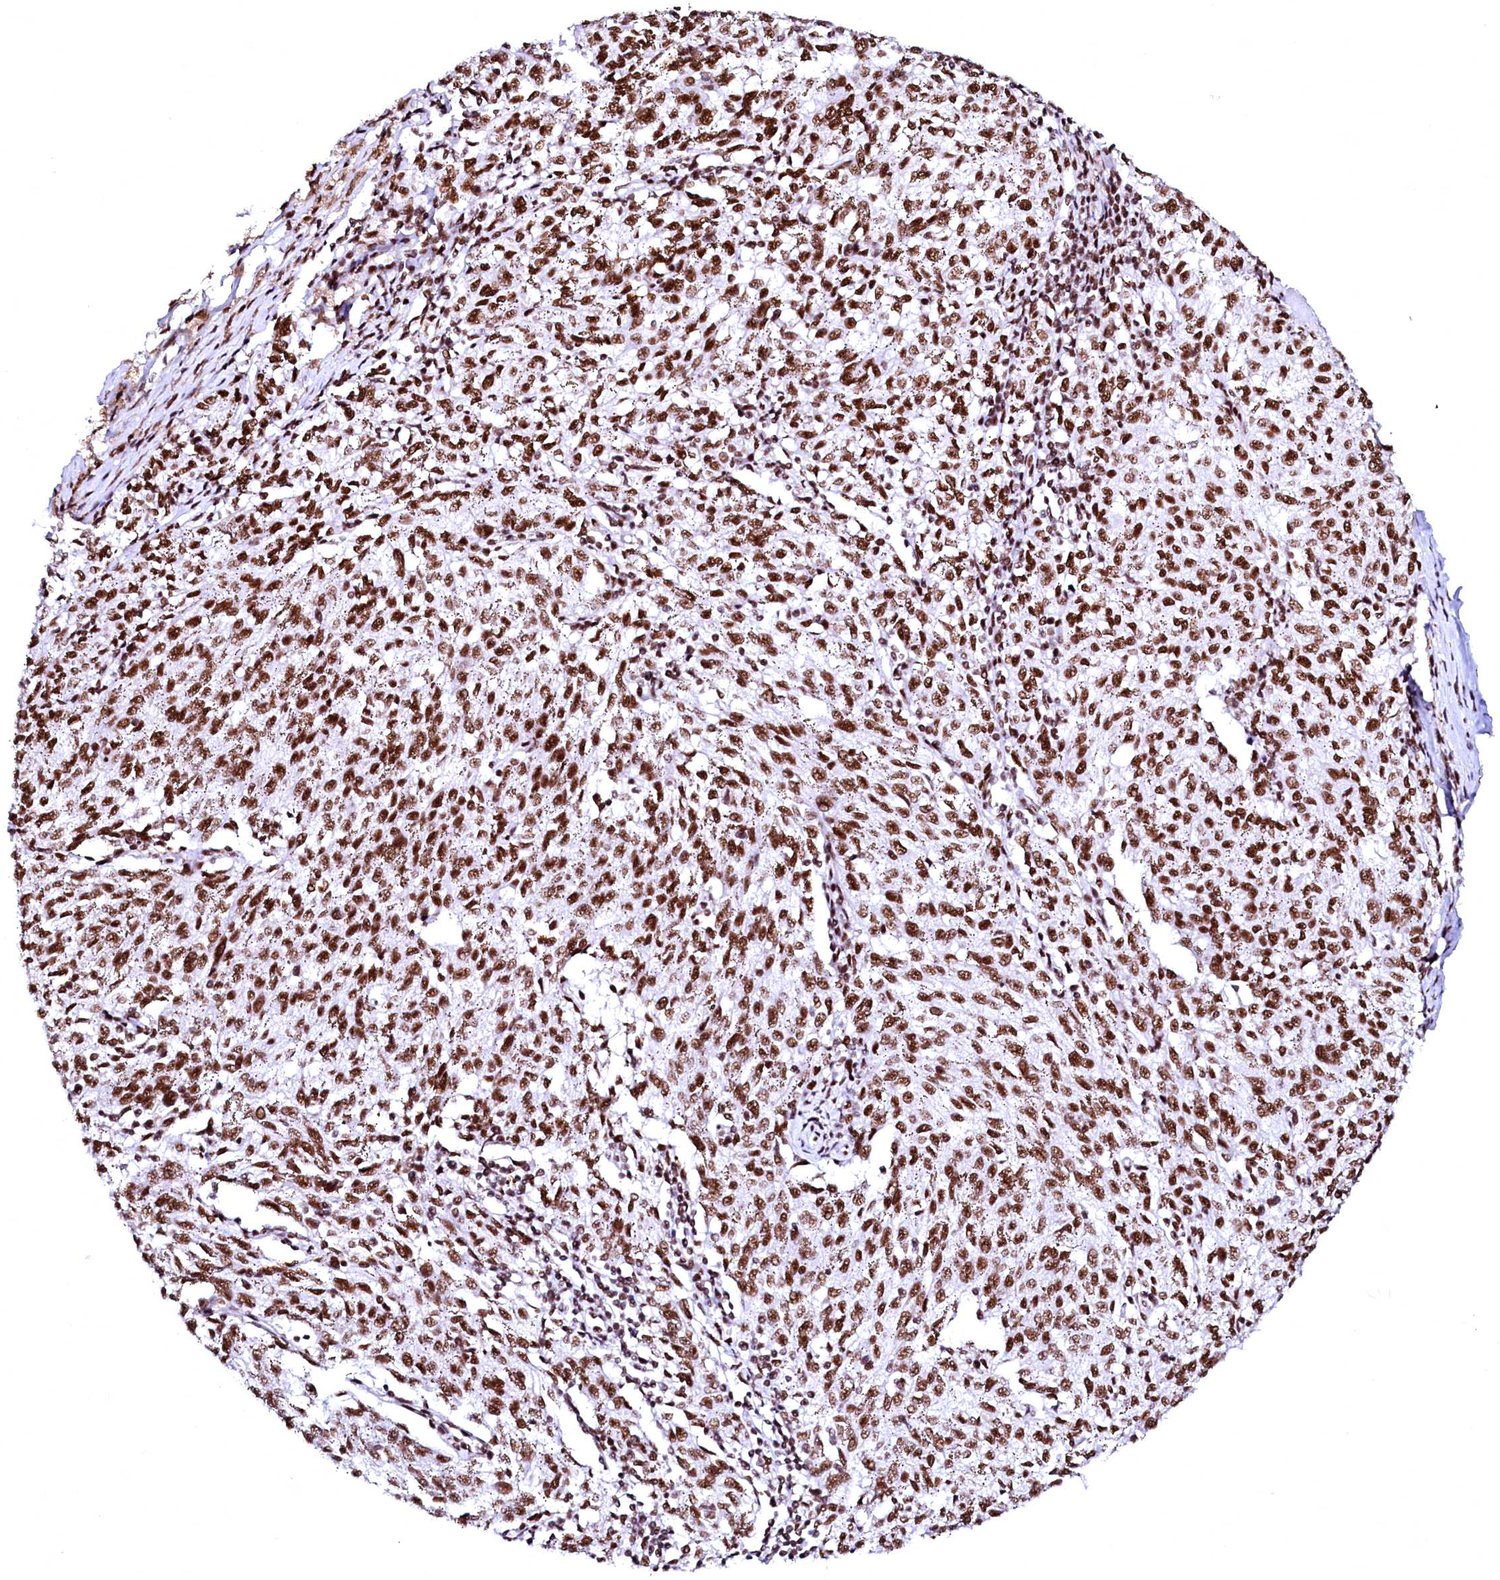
{"staining": {"intensity": "strong", "quantity": ">75%", "location": "nuclear"}, "tissue": "melanoma", "cell_type": "Tumor cells", "image_type": "cancer", "snomed": [{"axis": "morphology", "description": "Malignant melanoma, NOS"}, {"axis": "topography", "description": "Skin"}], "caption": "Immunohistochemistry (IHC) staining of malignant melanoma, which demonstrates high levels of strong nuclear expression in about >75% of tumor cells indicating strong nuclear protein staining. The staining was performed using DAB (3,3'-diaminobenzidine) (brown) for protein detection and nuclei were counterstained in hematoxylin (blue).", "gene": "CPSF6", "patient": {"sex": "female", "age": 72}}